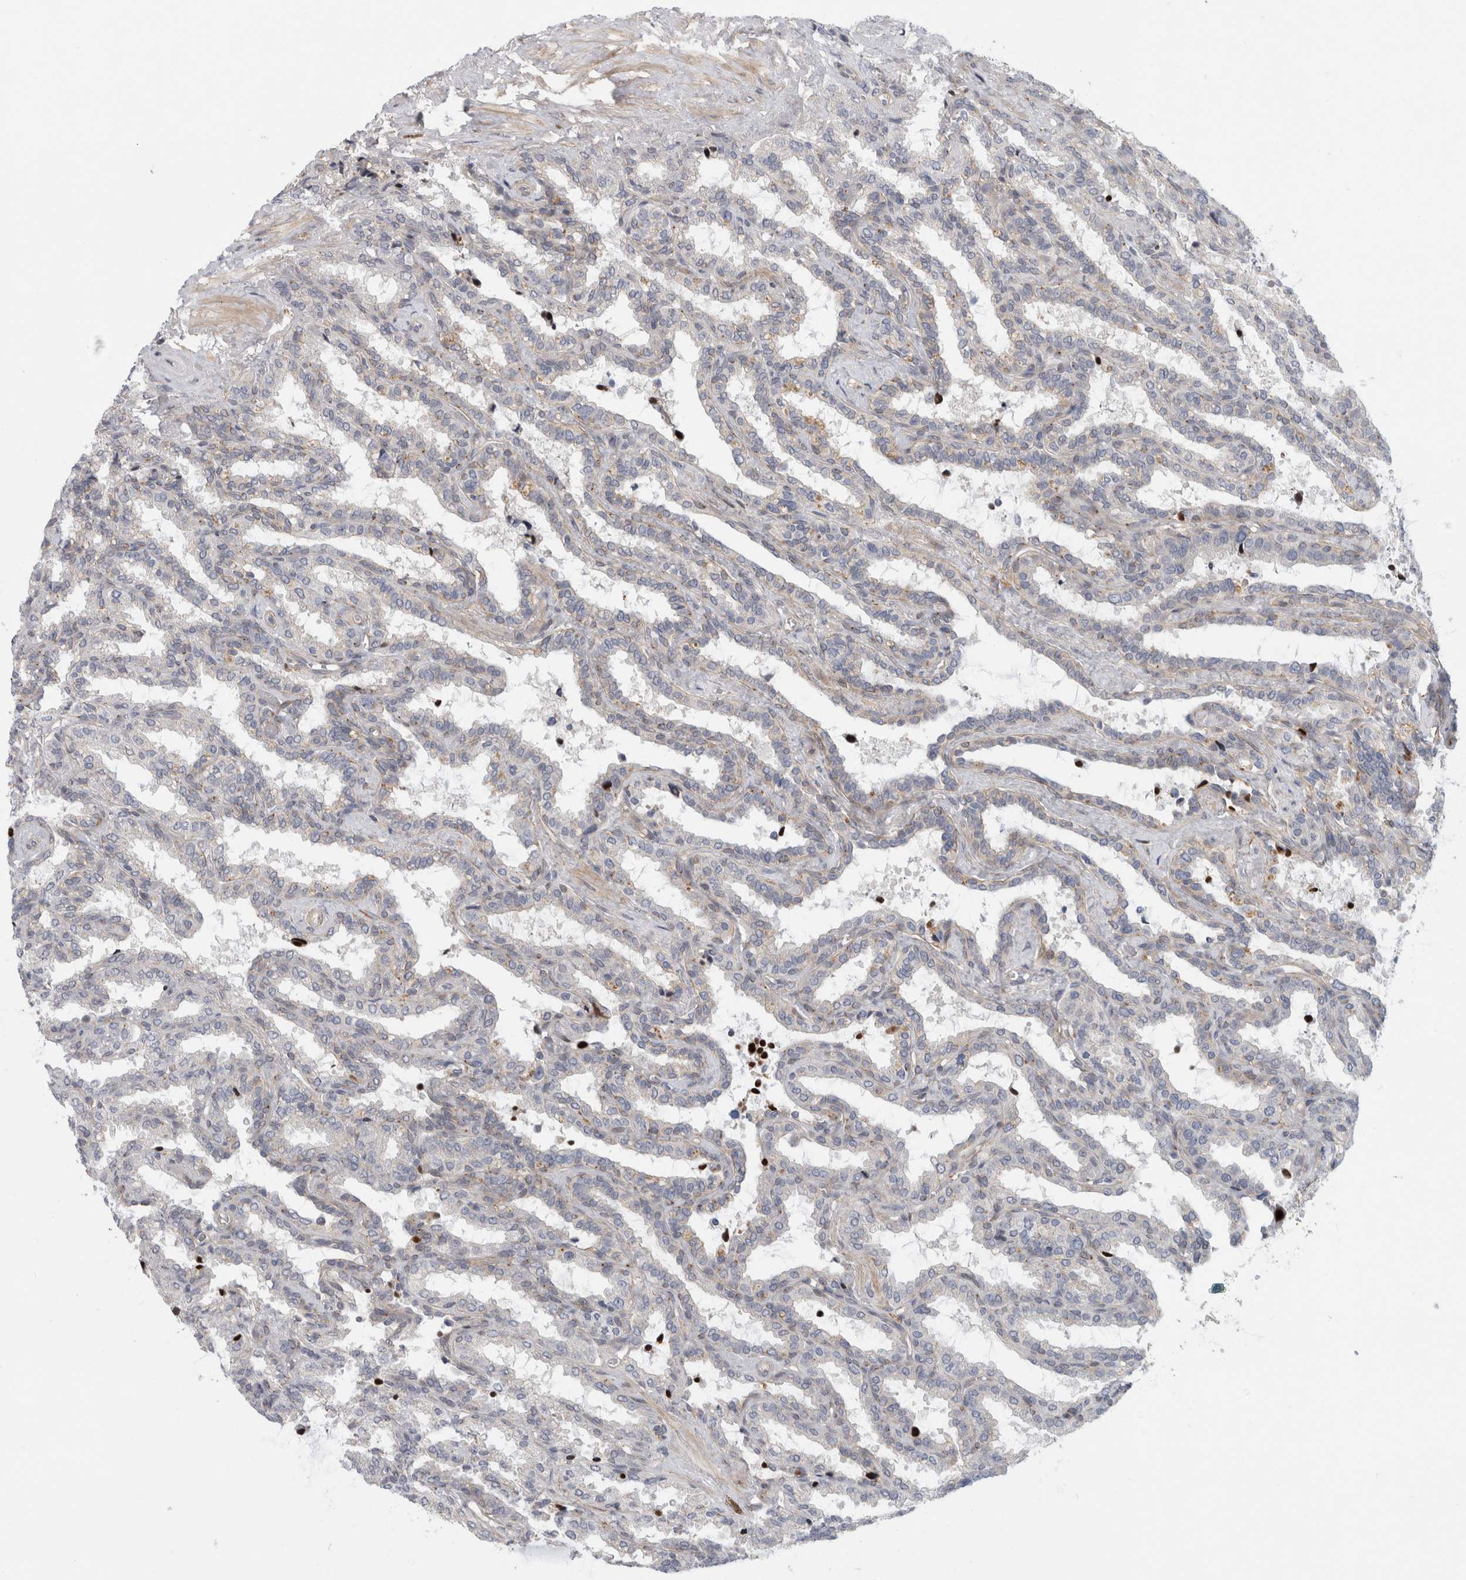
{"staining": {"intensity": "weak", "quantity": "<25%", "location": "cytoplasmic/membranous"}, "tissue": "seminal vesicle", "cell_type": "Glandular cells", "image_type": "normal", "snomed": [{"axis": "morphology", "description": "Normal tissue, NOS"}, {"axis": "topography", "description": "Seminal veicle"}], "caption": "A high-resolution histopathology image shows immunohistochemistry staining of unremarkable seminal vesicle, which displays no significant positivity in glandular cells.", "gene": "ZNF804B", "patient": {"sex": "male", "age": 46}}